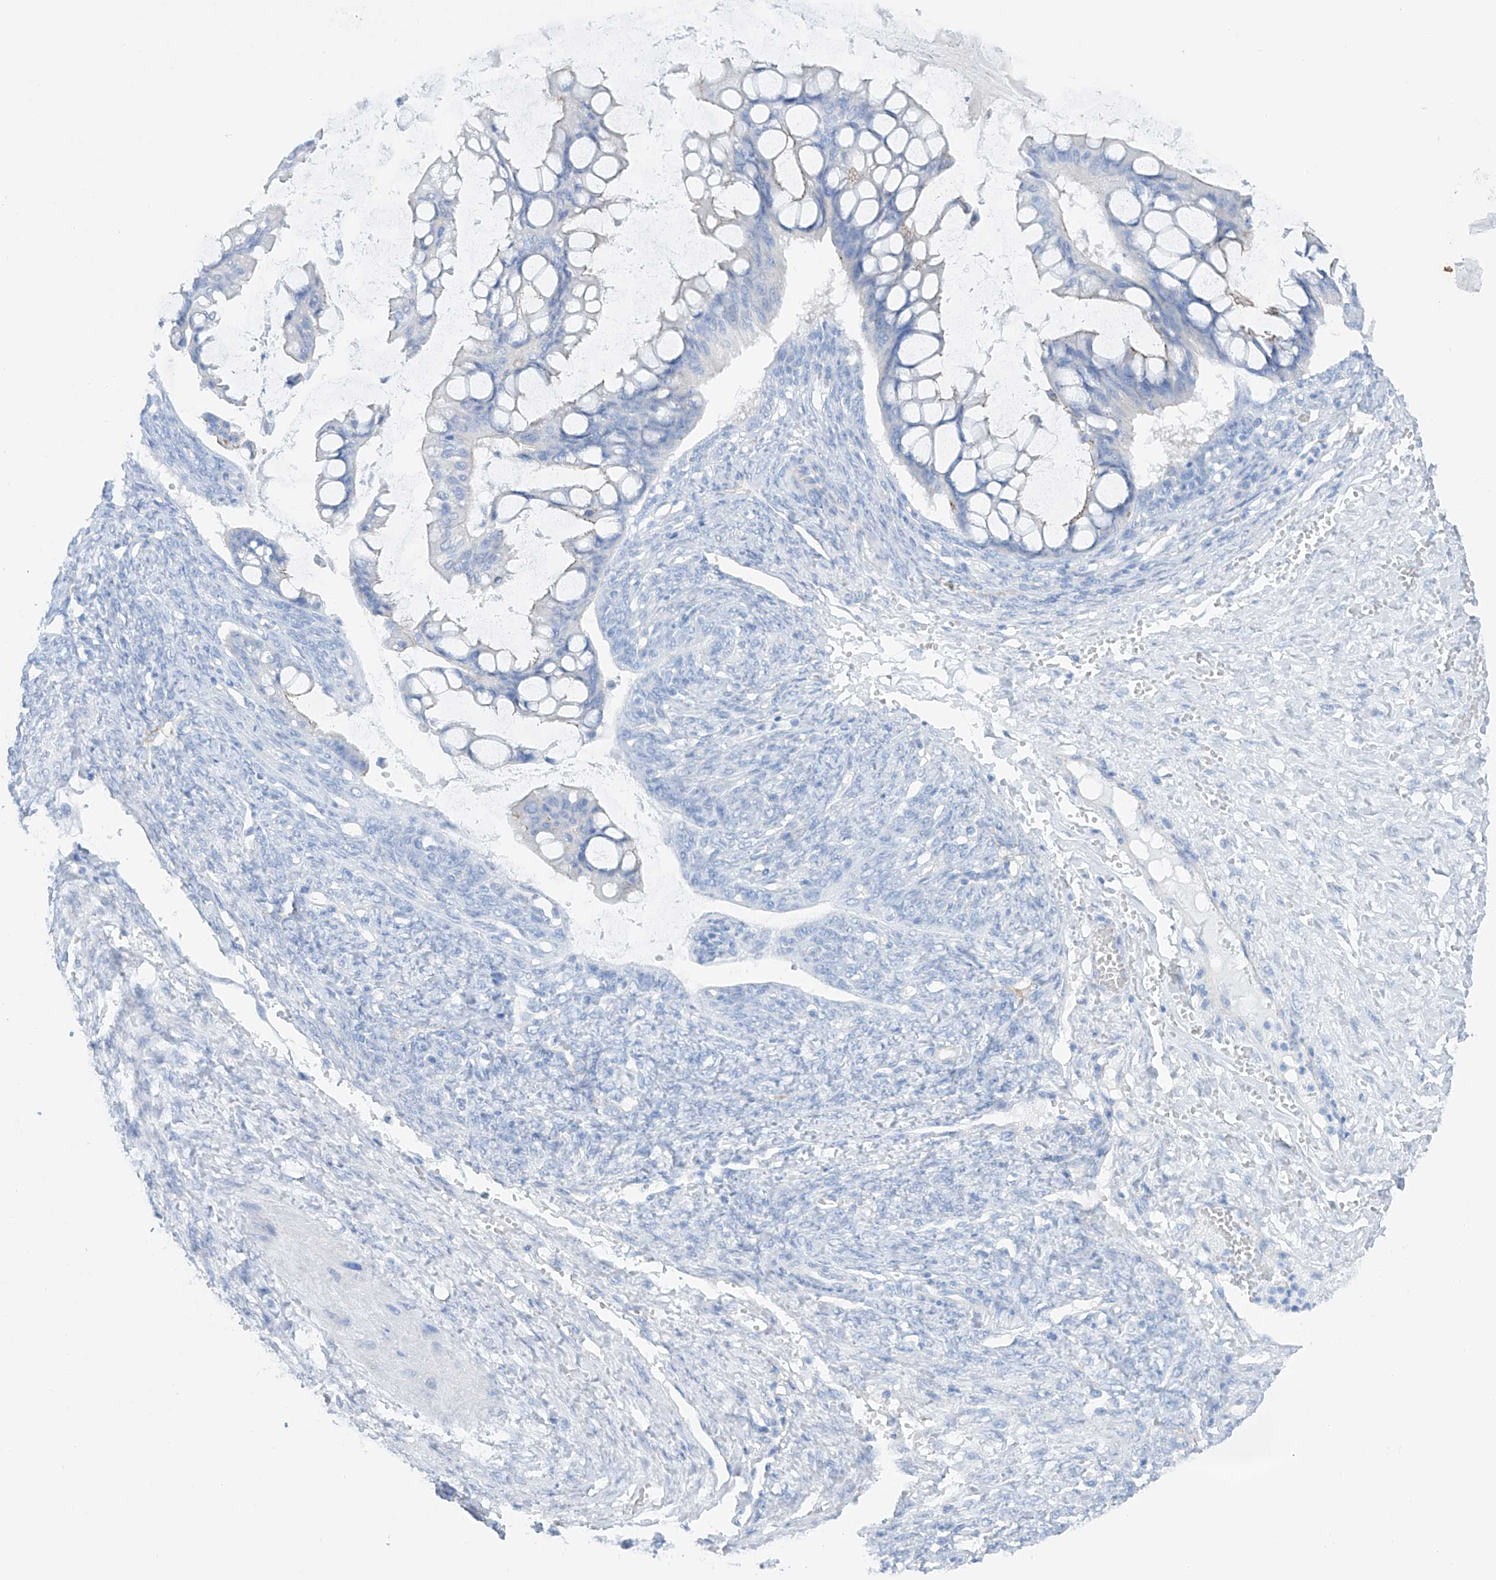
{"staining": {"intensity": "negative", "quantity": "none", "location": "none"}, "tissue": "ovarian cancer", "cell_type": "Tumor cells", "image_type": "cancer", "snomed": [{"axis": "morphology", "description": "Cystadenocarcinoma, mucinous, NOS"}, {"axis": "topography", "description": "Ovary"}], "caption": "Protein analysis of ovarian cancer shows no significant staining in tumor cells.", "gene": "MAGI1", "patient": {"sex": "female", "age": 73}}